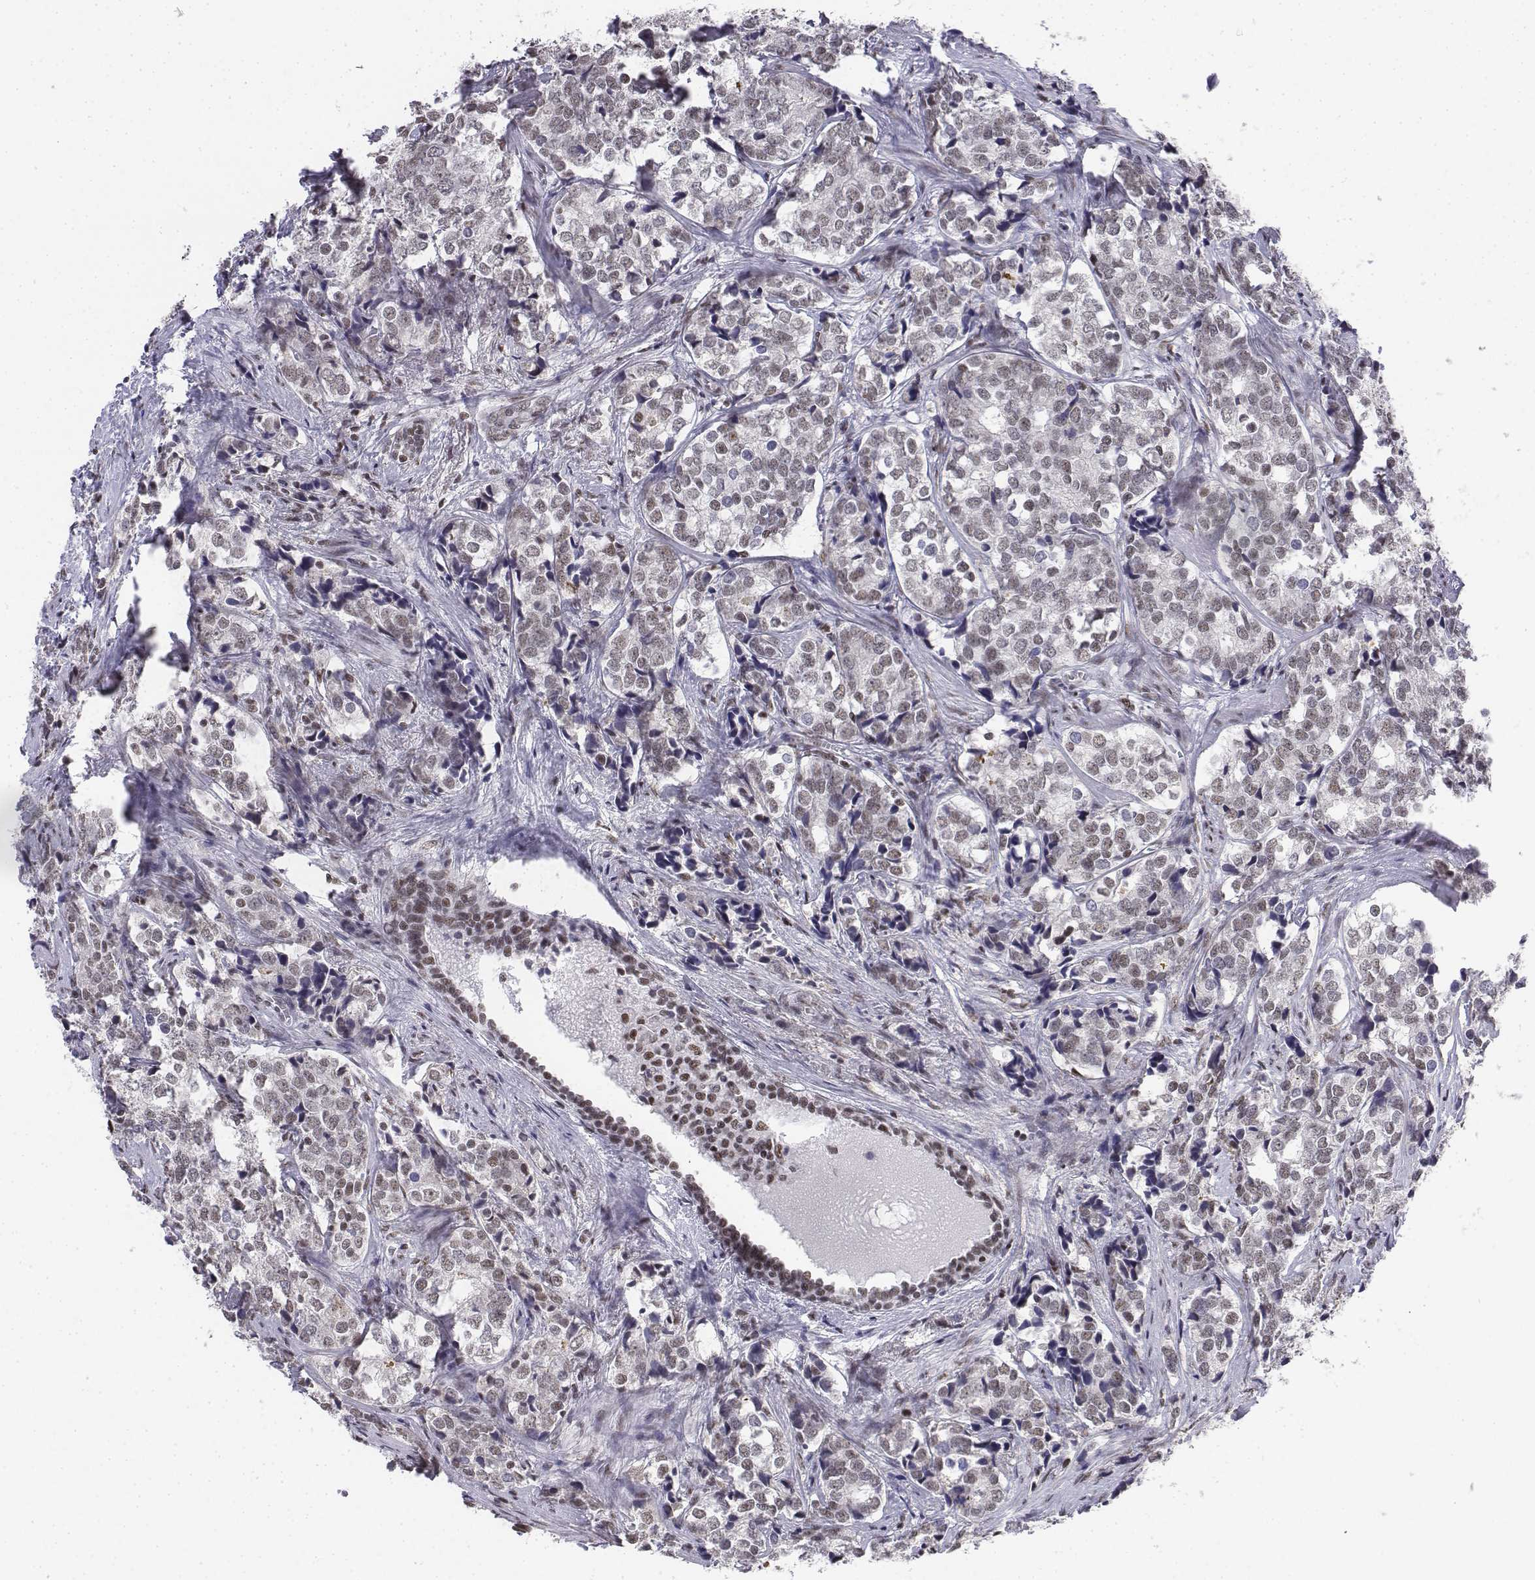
{"staining": {"intensity": "weak", "quantity": ">75%", "location": "nuclear"}, "tissue": "prostate cancer", "cell_type": "Tumor cells", "image_type": "cancer", "snomed": [{"axis": "morphology", "description": "Adenocarcinoma, NOS"}, {"axis": "topography", "description": "Prostate and seminal vesicle, NOS"}], "caption": "Weak nuclear protein staining is appreciated in about >75% of tumor cells in adenocarcinoma (prostate). Nuclei are stained in blue.", "gene": "SETD1A", "patient": {"sex": "male", "age": 63}}